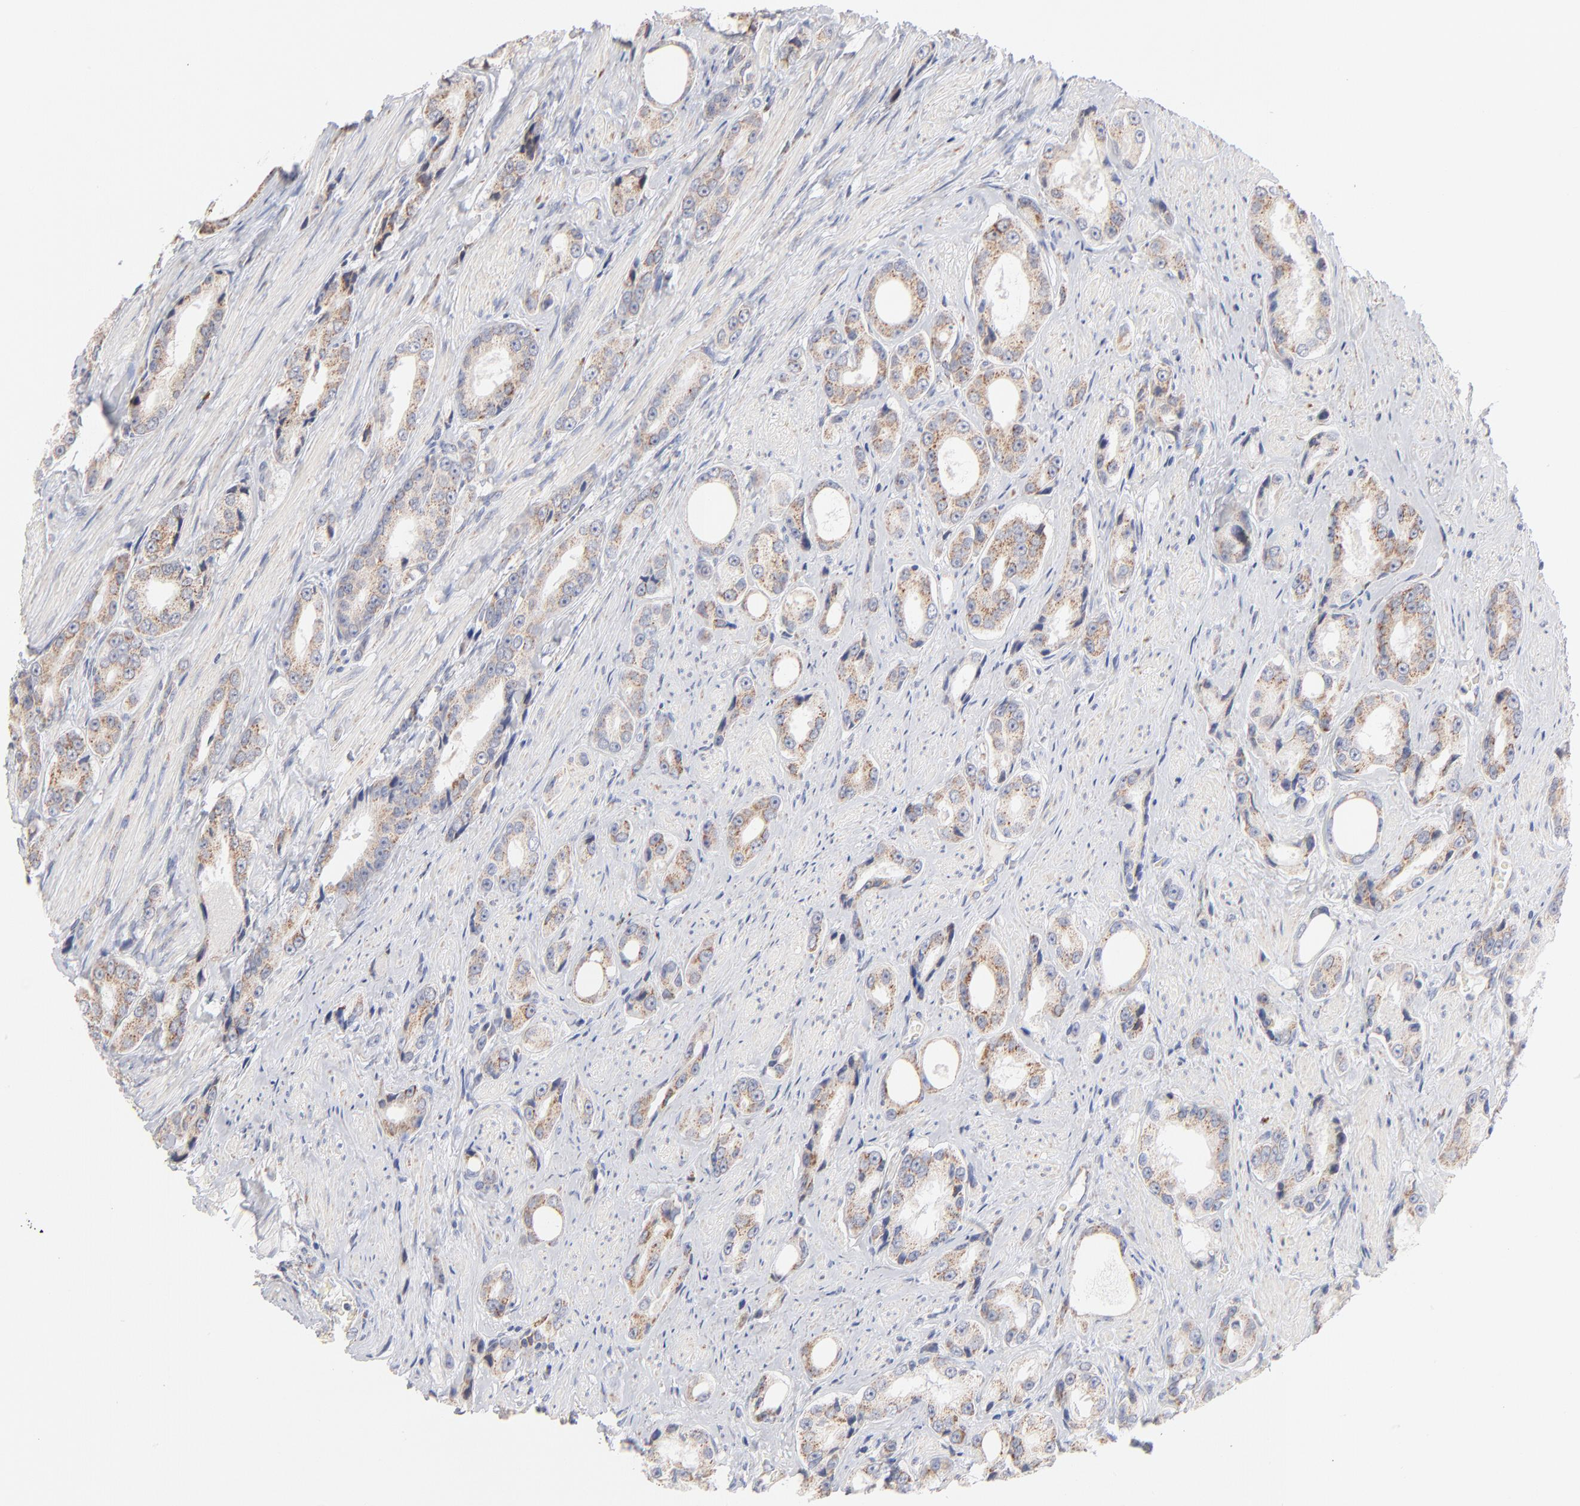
{"staining": {"intensity": "moderate", "quantity": ">75%", "location": "cytoplasmic/membranous"}, "tissue": "prostate cancer", "cell_type": "Tumor cells", "image_type": "cancer", "snomed": [{"axis": "morphology", "description": "Adenocarcinoma, Medium grade"}, {"axis": "topography", "description": "Prostate"}], "caption": "High-power microscopy captured an immunohistochemistry image of adenocarcinoma (medium-grade) (prostate), revealing moderate cytoplasmic/membranous positivity in about >75% of tumor cells.", "gene": "MRPL58", "patient": {"sex": "male", "age": 60}}